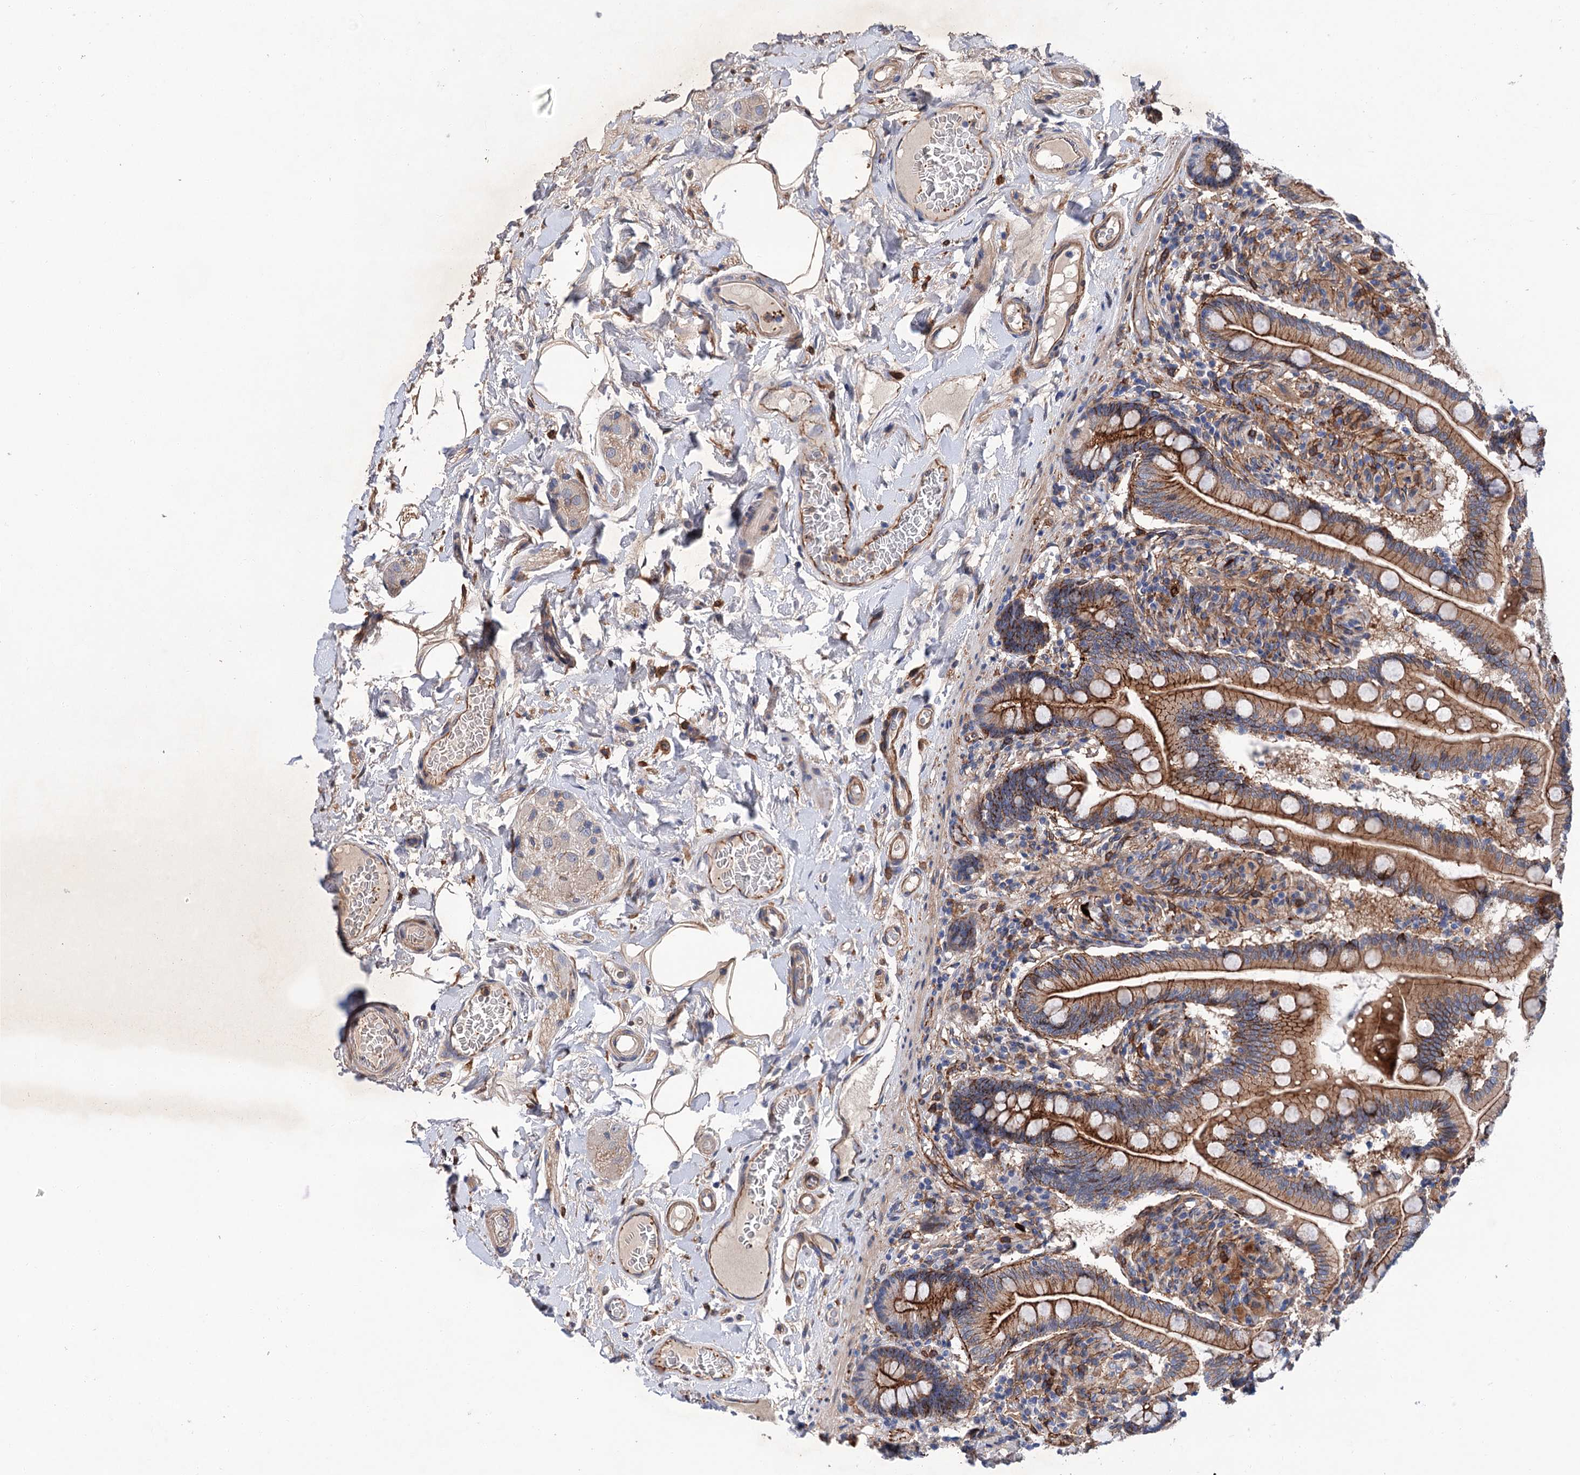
{"staining": {"intensity": "strong", "quantity": ">75%", "location": "cytoplasmic/membranous"}, "tissue": "small intestine", "cell_type": "Glandular cells", "image_type": "normal", "snomed": [{"axis": "morphology", "description": "Normal tissue, NOS"}, {"axis": "topography", "description": "Small intestine"}], "caption": "Strong cytoplasmic/membranous protein staining is present in about >75% of glandular cells in small intestine.", "gene": "TMTC3", "patient": {"sex": "female", "age": 64}}